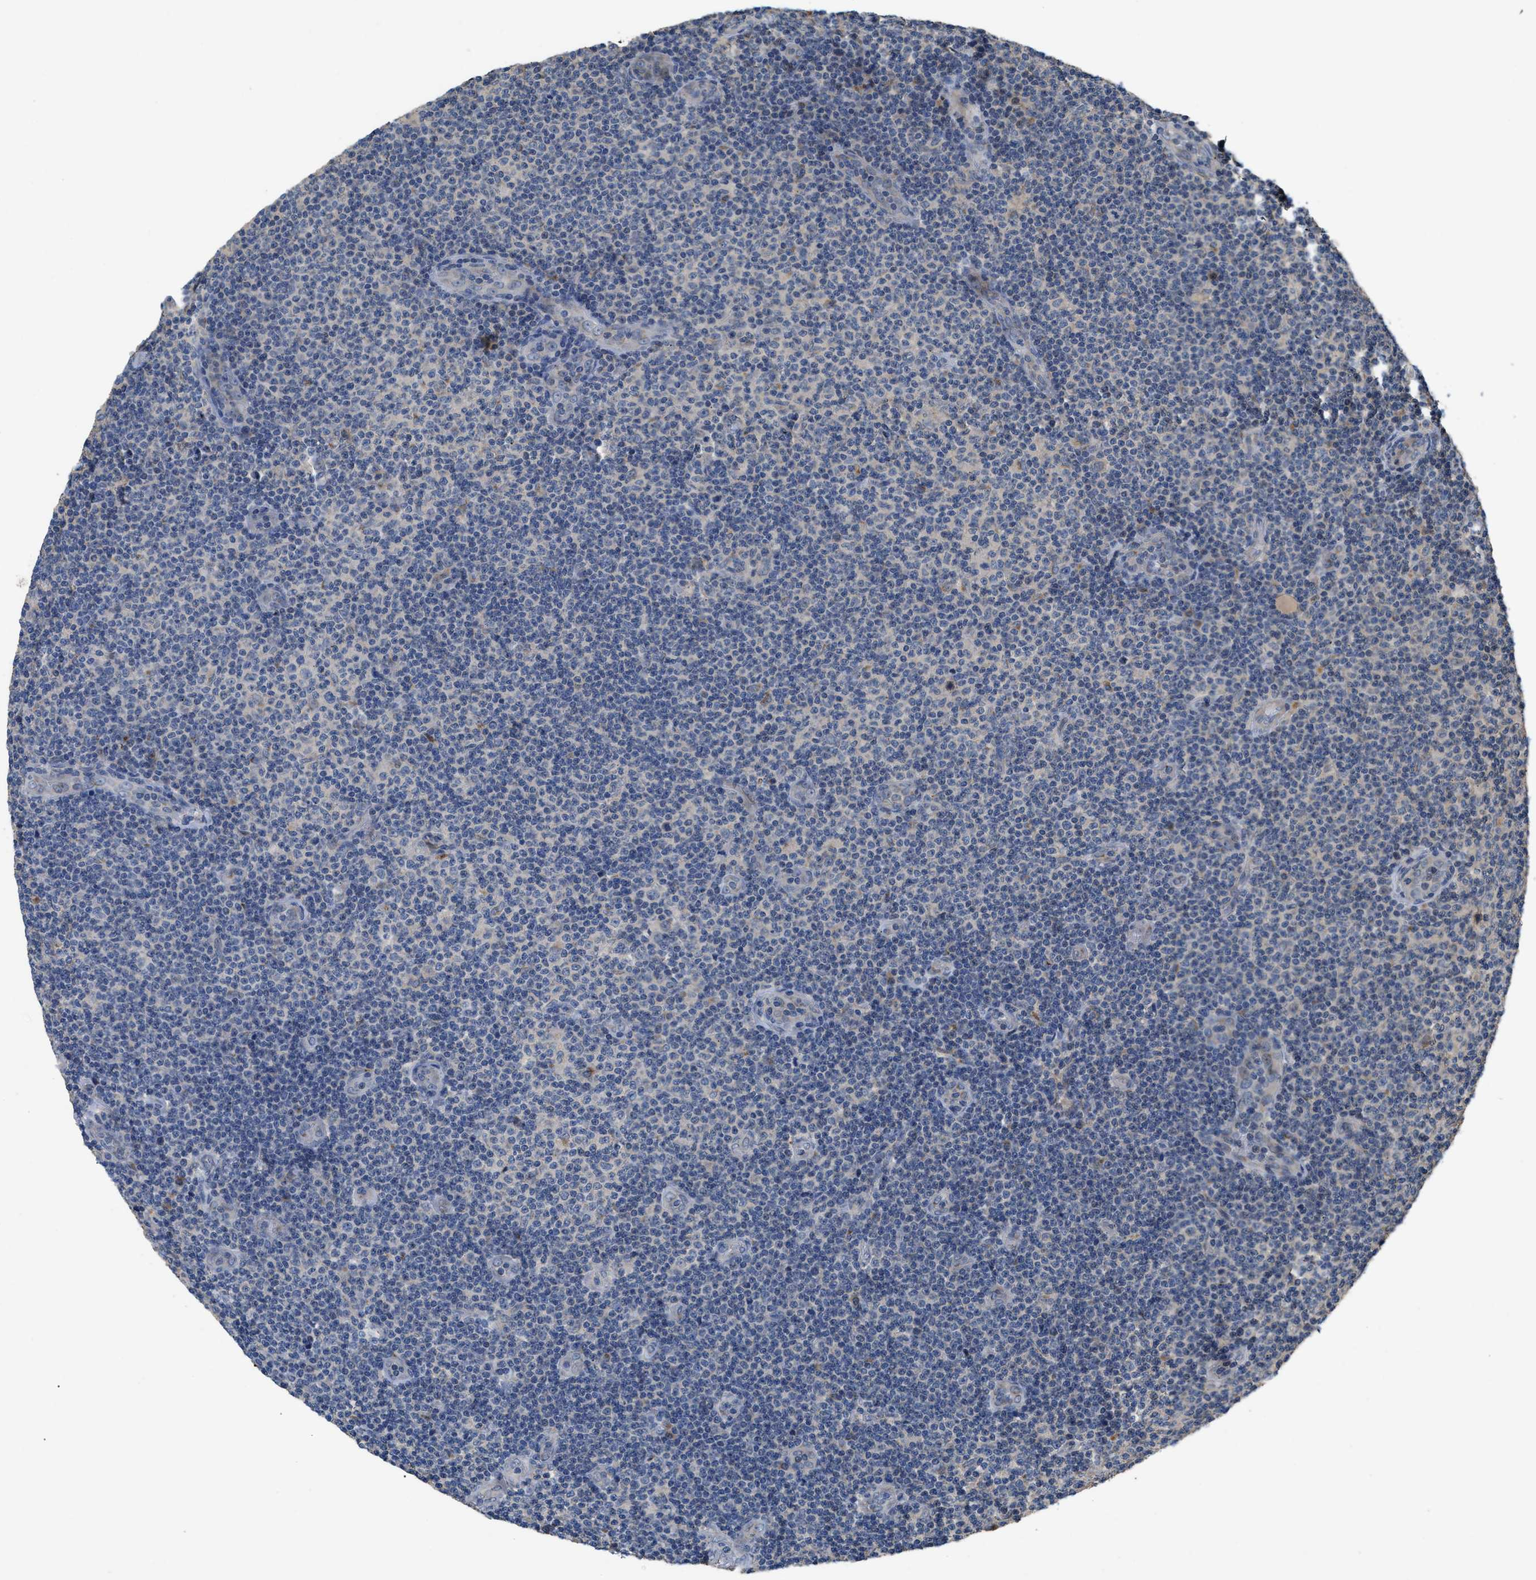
{"staining": {"intensity": "negative", "quantity": "none", "location": "none"}, "tissue": "lymphoma", "cell_type": "Tumor cells", "image_type": "cancer", "snomed": [{"axis": "morphology", "description": "Malignant lymphoma, non-Hodgkin's type, Low grade"}, {"axis": "topography", "description": "Lymph node"}], "caption": "High magnification brightfield microscopy of low-grade malignant lymphoma, non-Hodgkin's type stained with DAB (brown) and counterstained with hematoxylin (blue): tumor cells show no significant expression.", "gene": "SIK2", "patient": {"sex": "male", "age": 83}}